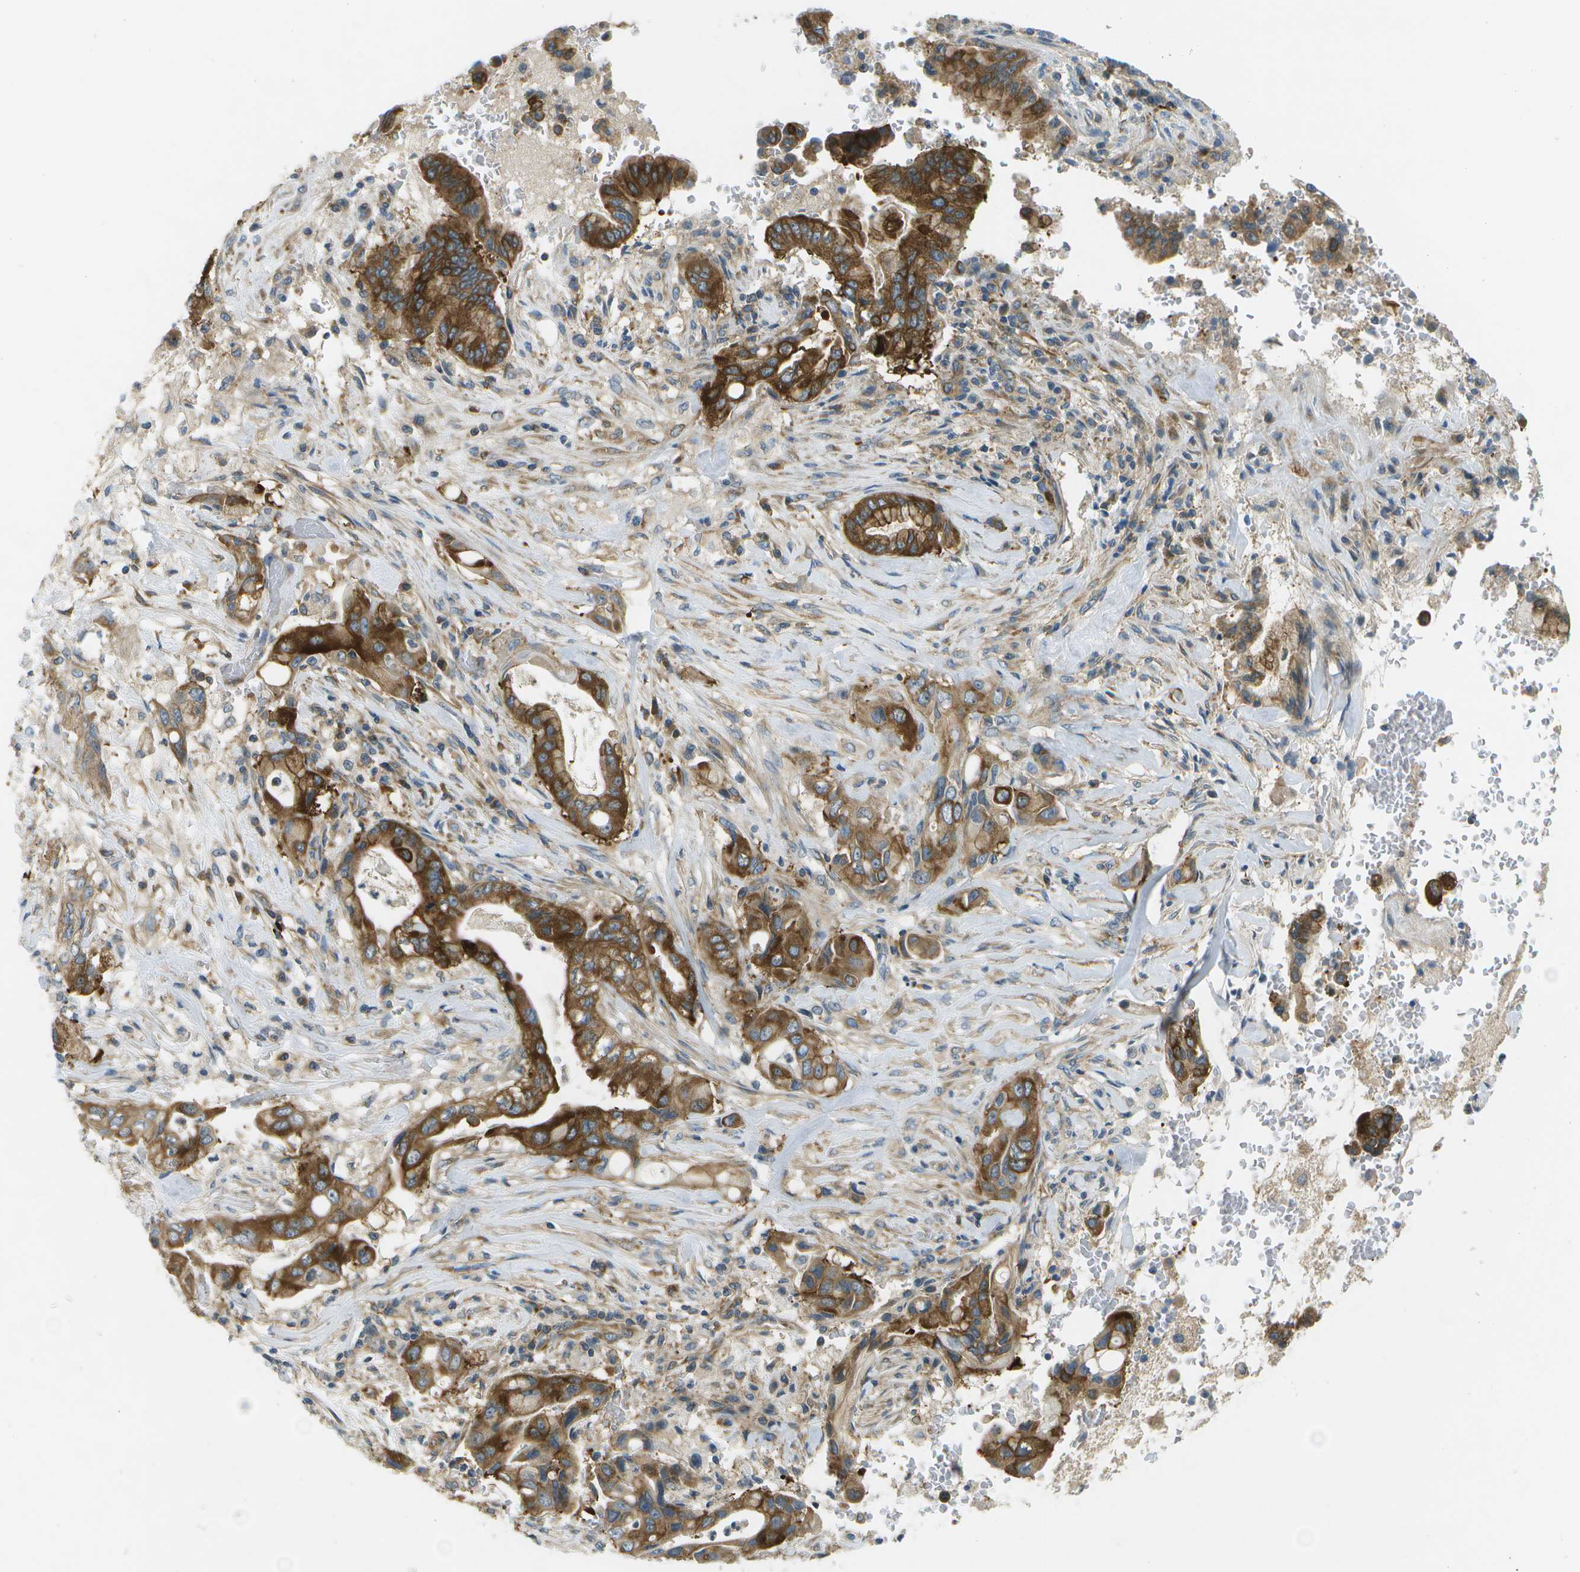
{"staining": {"intensity": "strong", "quantity": ">75%", "location": "cytoplasmic/membranous"}, "tissue": "pancreatic cancer", "cell_type": "Tumor cells", "image_type": "cancer", "snomed": [{"axis": "morphology", "description": "Adenocarcinoma, NOS"}, {"axis": "topography", "description": "Pancreas"}], "caption": "Approximately >75% of tumor cells in human pancreatic cancer (adenocarcinoma) reveal strong cytoplasmic/membranous protein expression as visualized by brown immunohistochemical staining.", "gene": "WNK2", "patient": {"sex": "female", "age": 73}}